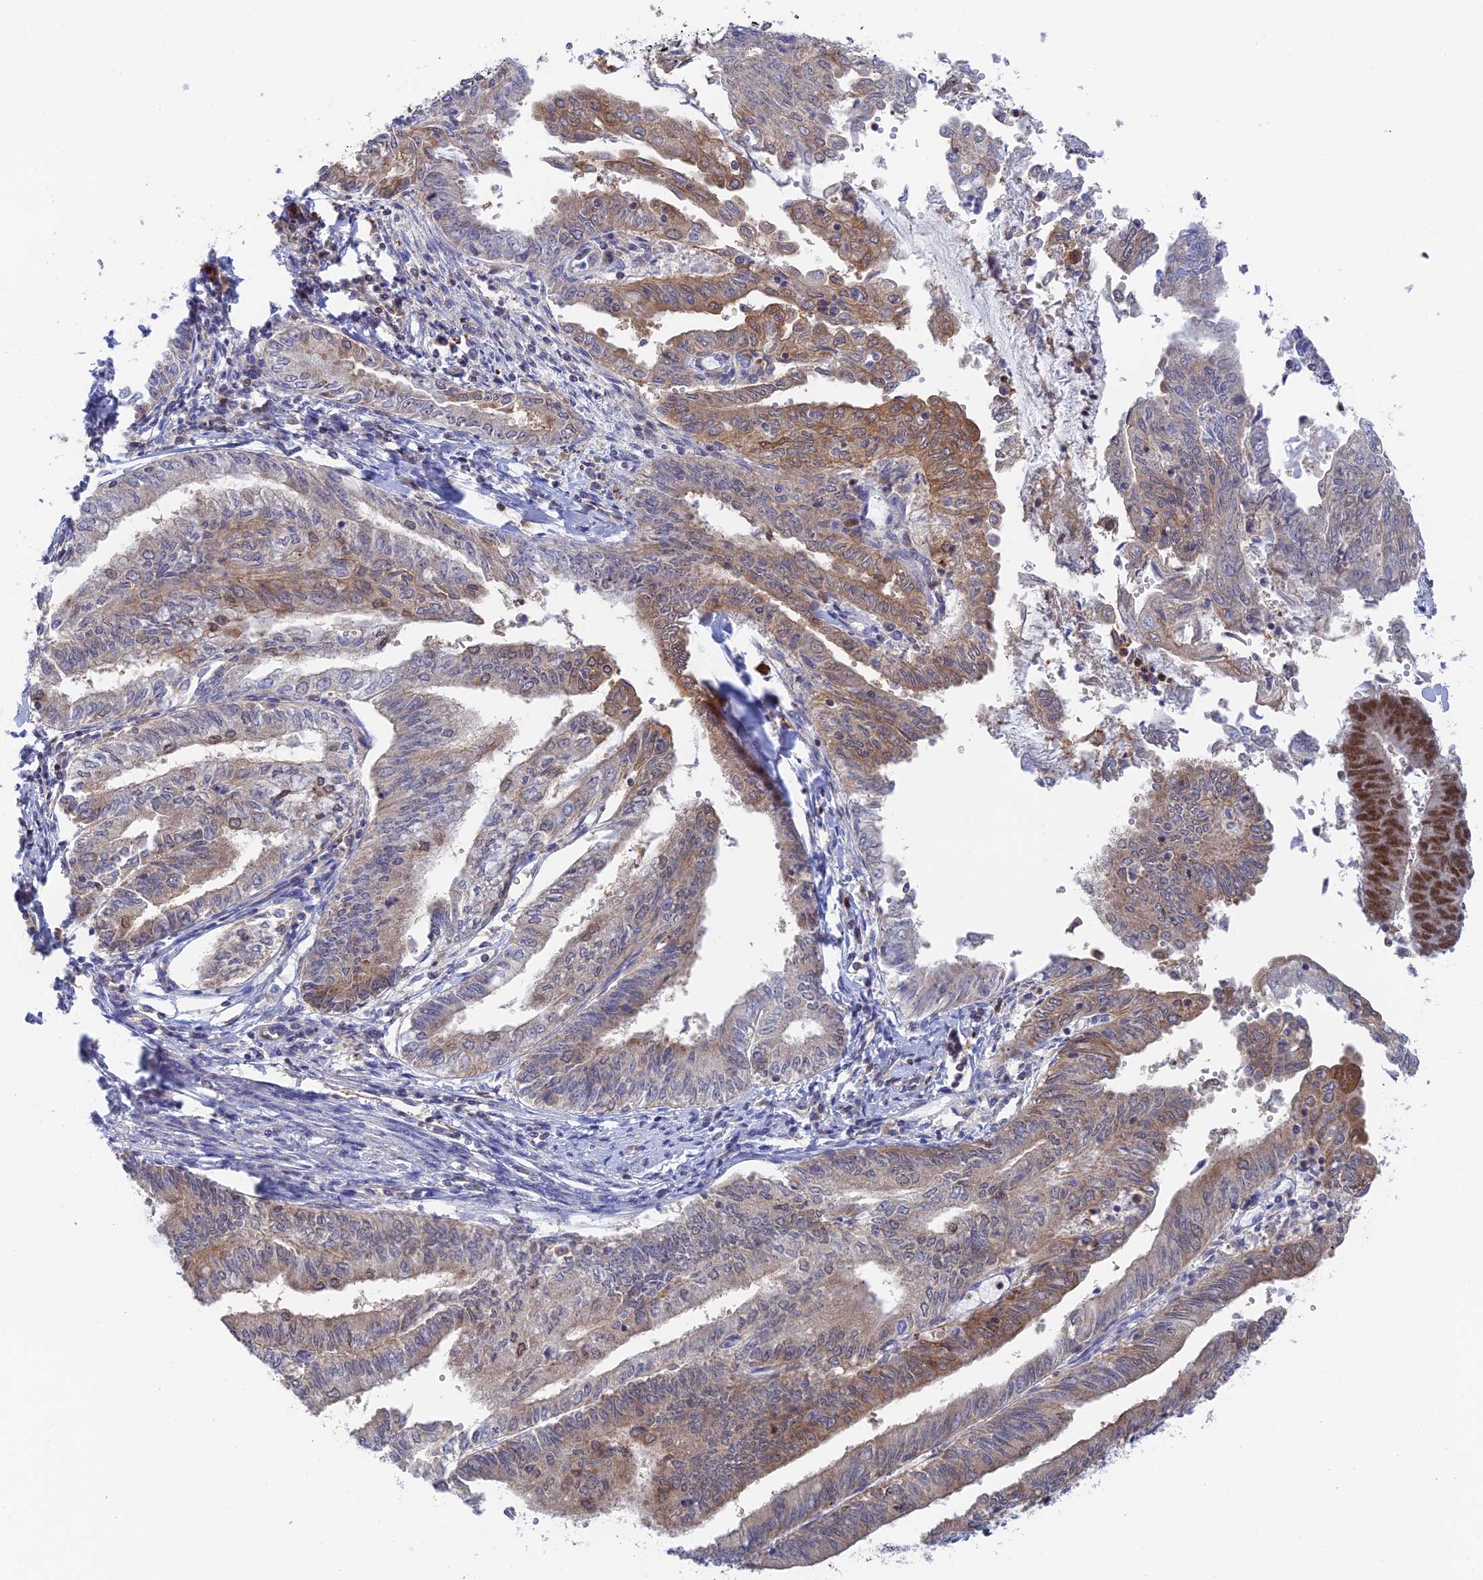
{"staining": {"intensity": "moderate", "quantity": "<25%", "location": "cytoplasmic/membranous"}, "tissue": "endometrial cancer", "cell_type": "Tumor cells", "image_type": "cancer", "snomed": [{"axis": "morphology", "description": "Adenocarcinoma, NOS"}, {"axis": "topography", "description": "Endometrium"}], "caption": "Protein analysis of endometrial cancer (adenocarcinoma) tissue displays moderate cytoplasmic/membranous staining in about <25% of tumor cells.", "gene": "TCEA1", "patient": {"sex": "female", "age": 66}}